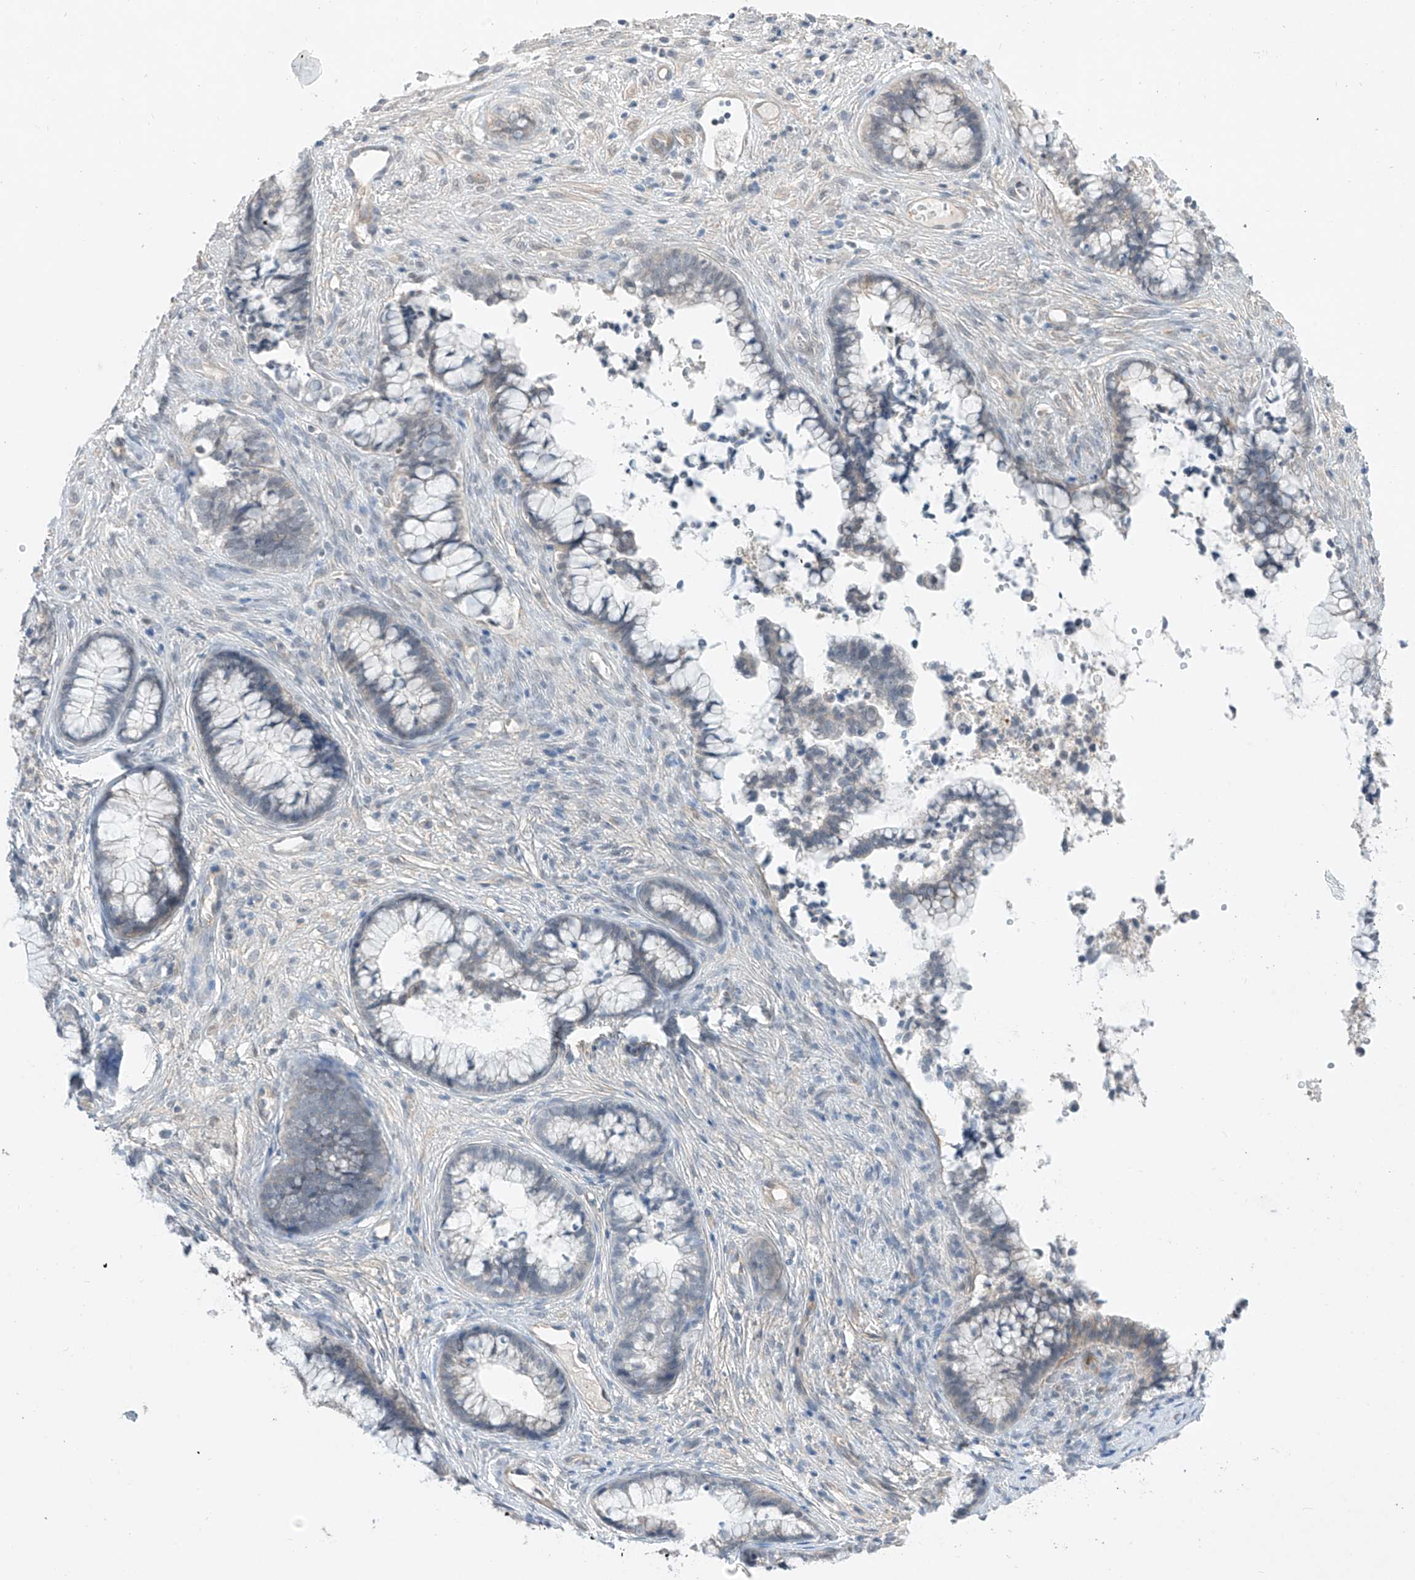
{"staining": {"intensity": "negative", "quantity": "none", "location": "none"}, "tissue": "cervical cancer", "cell_type": "Tumor cells", "image_type": "cancer", "snomed": [{"axis": "morphology", "description": "Adenocarcinoma, NOS"}, {"axis": "topography", "description": "Cervix"}], "caption": "Immunohistochemistry (IHC) image of neoplastic tissue: cervical adenocarcinoma stained with DAB (3,3'-diaminobenzidine) demonstrates no significant protein positivity in tumor cells.", "gene": "ABLIM2", "patient": {"sex": "female", "age": 44}}